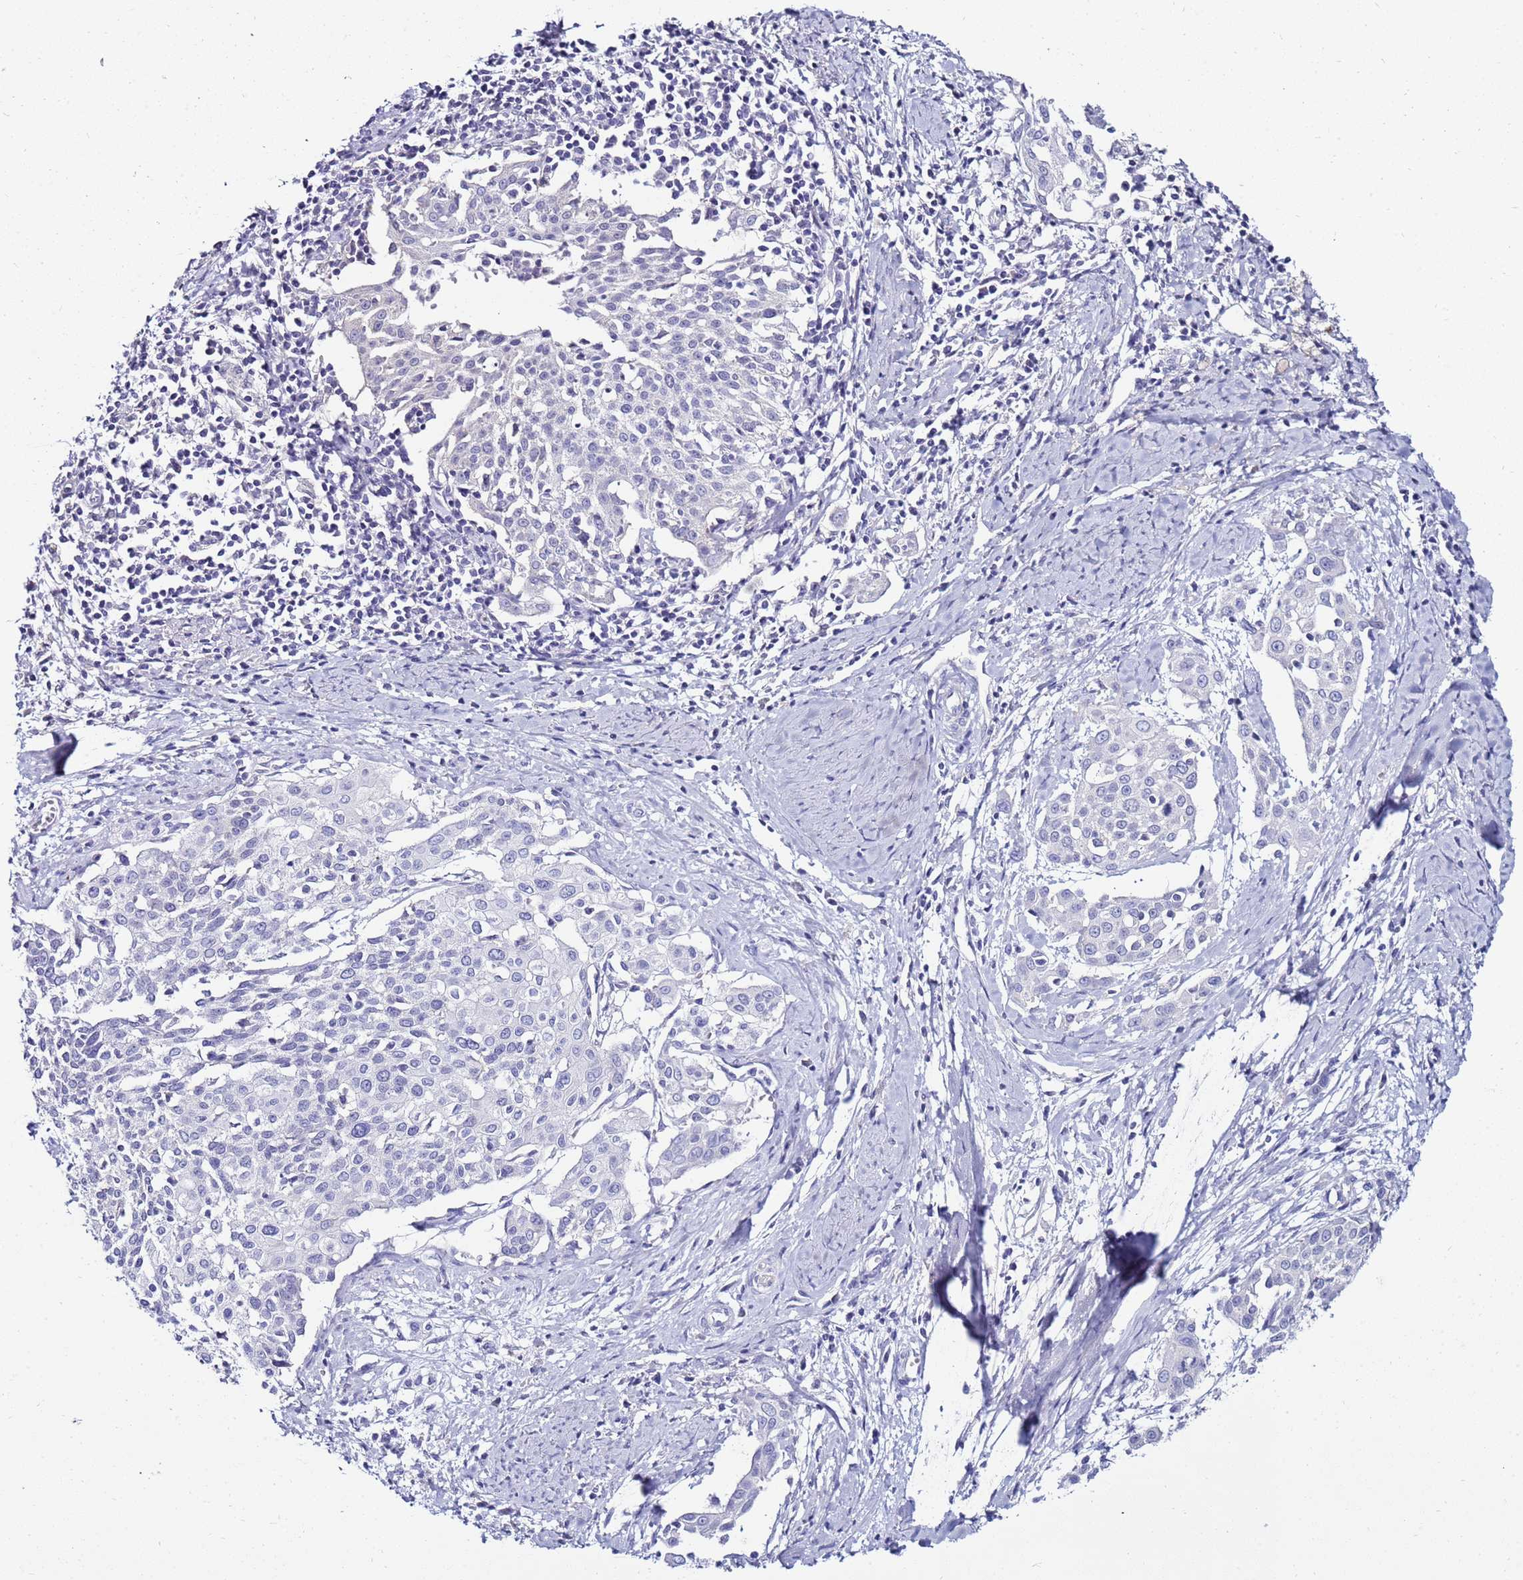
{"staining": {"intensity": "negative", "quantity": "none", "location": "none"}, "tissue": "cervical cancer", "cell_type": "Tumor cells", "image_type": "cancer", "snomed": [{"axis": "morphology", "description": "Squamous cell carcinoma, NOS"}, {"axis": "topography", "description": "Cervix"}], "caption": "The image exhibits no staining of tumor cells in squamous cell carcinoma (cervical).", "gene": "GPN3", "patient": {"sex": "female", "age": 44}}